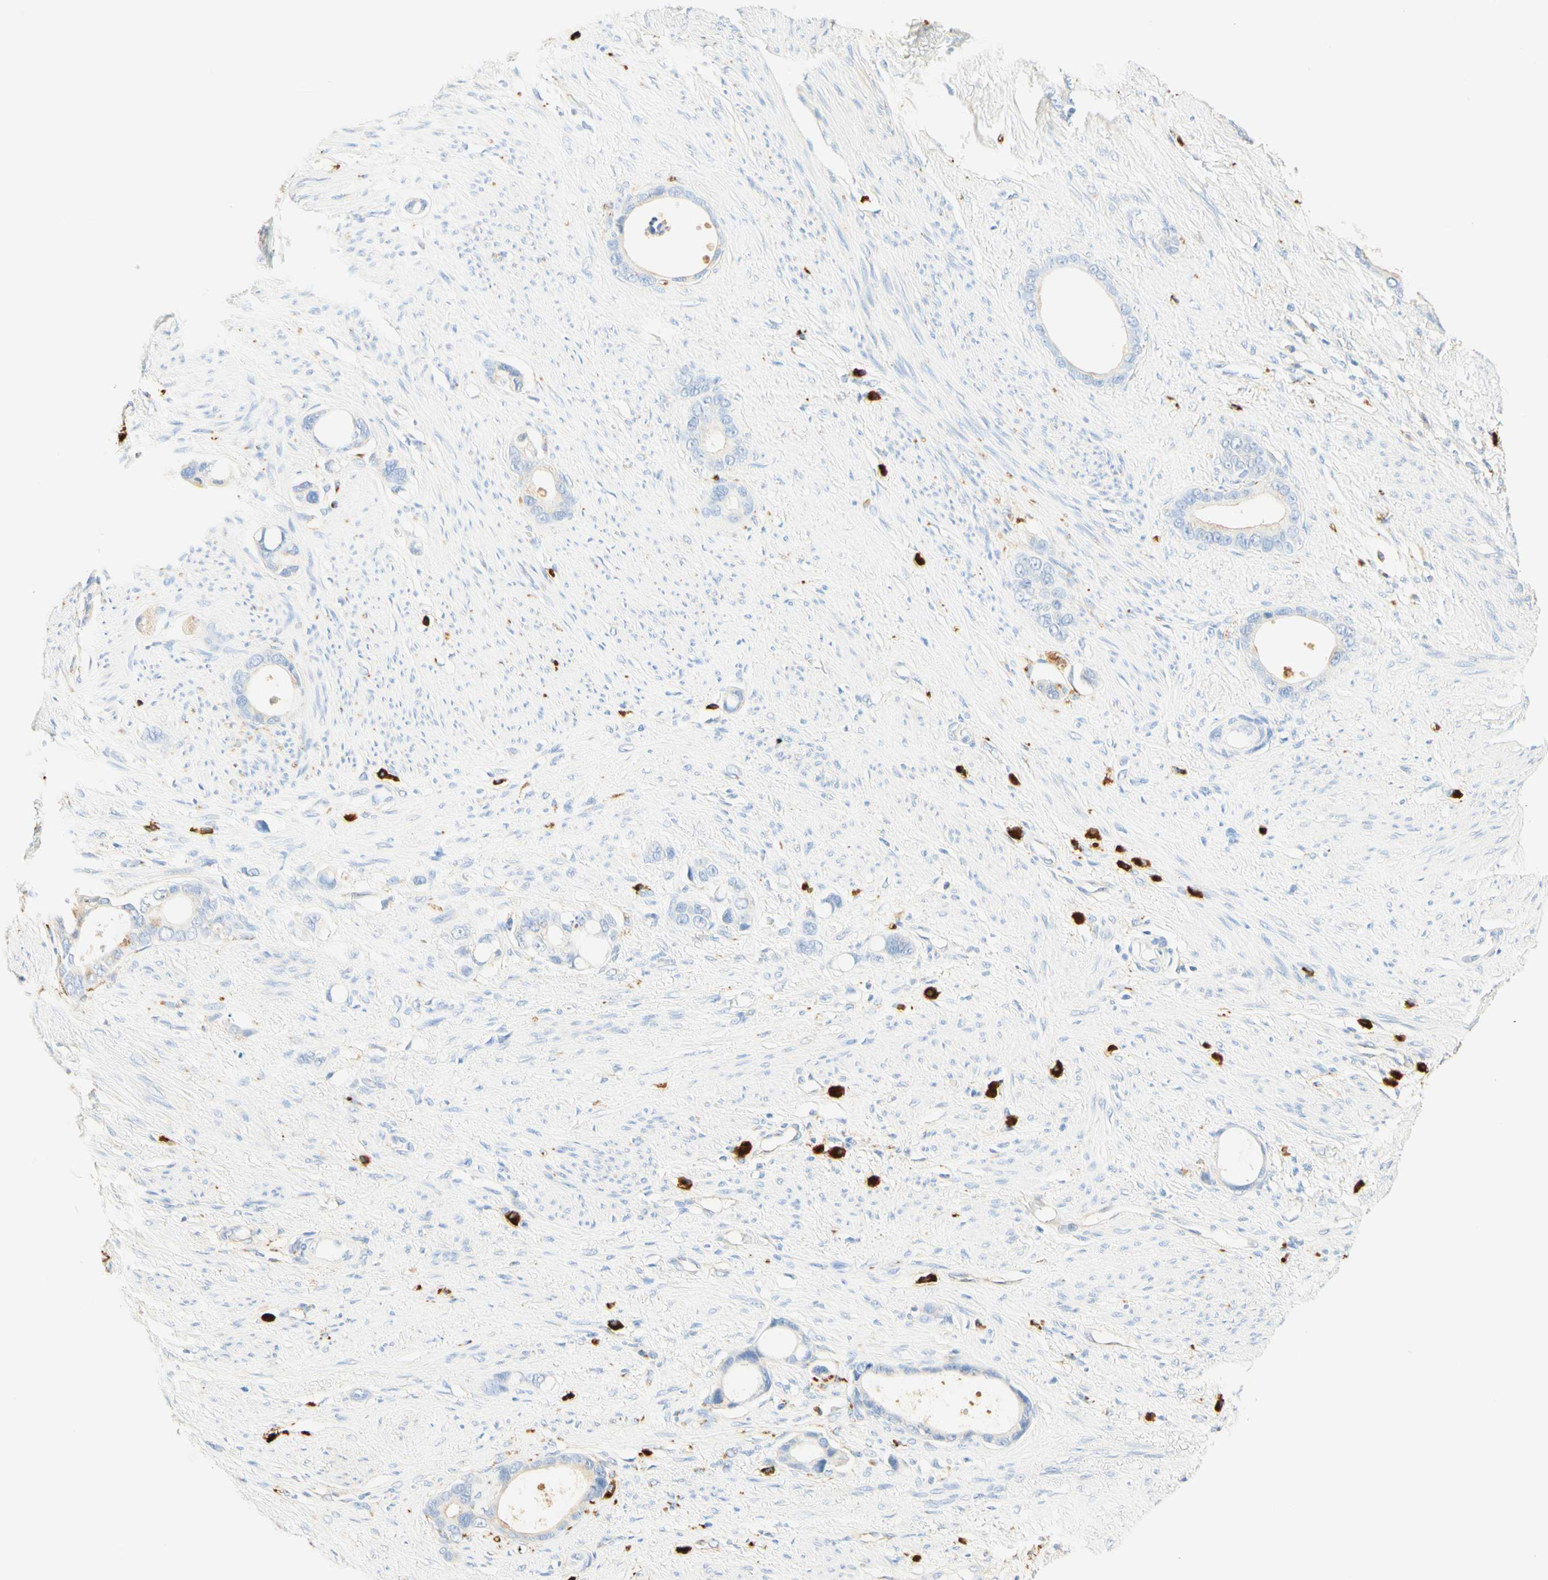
{"staining": {"intensity": "negative", "quantity": "none", "location": "none"}, "tissue": "stomach cancer", "cell_type": "Tumor cells", "image_type": "cancer", "snomed": [{"axis": "morphology", "description": "Adenocarcinoma, NOS"}, {"axis": "topography", "description": "Stomach"}], "caption": "Human stomach cancer stained for a protein using immunohistochemistry (IHC) reveals no expression in tumor cells.", "gene": "CD63", "patient": {"sex": "female", "age": 75}}